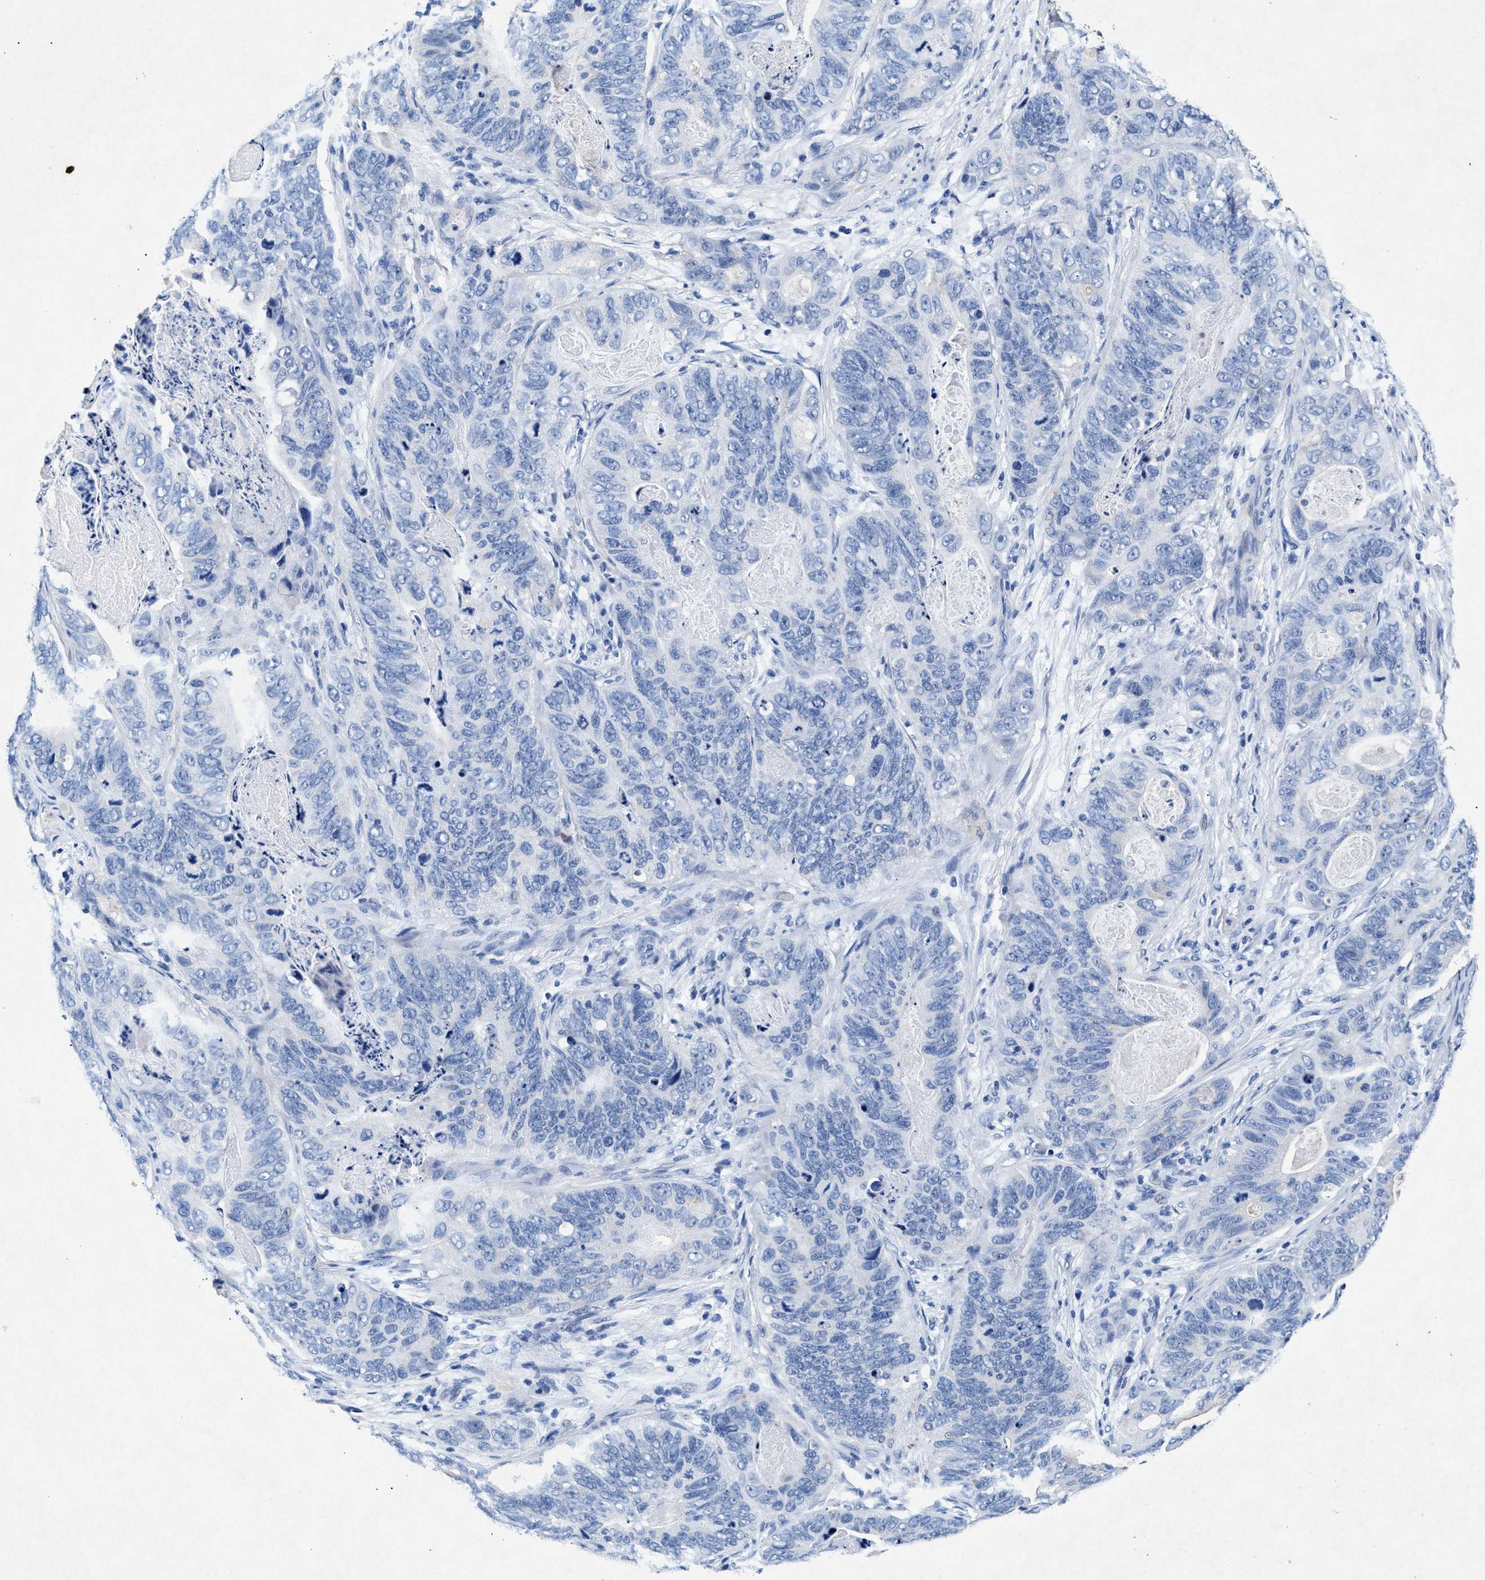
{"staining": {"intensity": "negative", "quantity": "none", "location": "none"}, "tissue": "stomach cancer", "cell_type": "Tumor cells", "image_type": "cancer", "snomed": [{"axis": "morphology", "description": "Adenocarcinoma, NOS"}, {"axis": "topography", "description": "Stomach"}], "caption": "The immunohistochemistry micrograph has no significant positivity in tumor cells of stomach adenocarcinoma tissue. Nuclei are stained in blue.", "gene": "MAP6", "patient": {"sex": "female", "age": 89}}